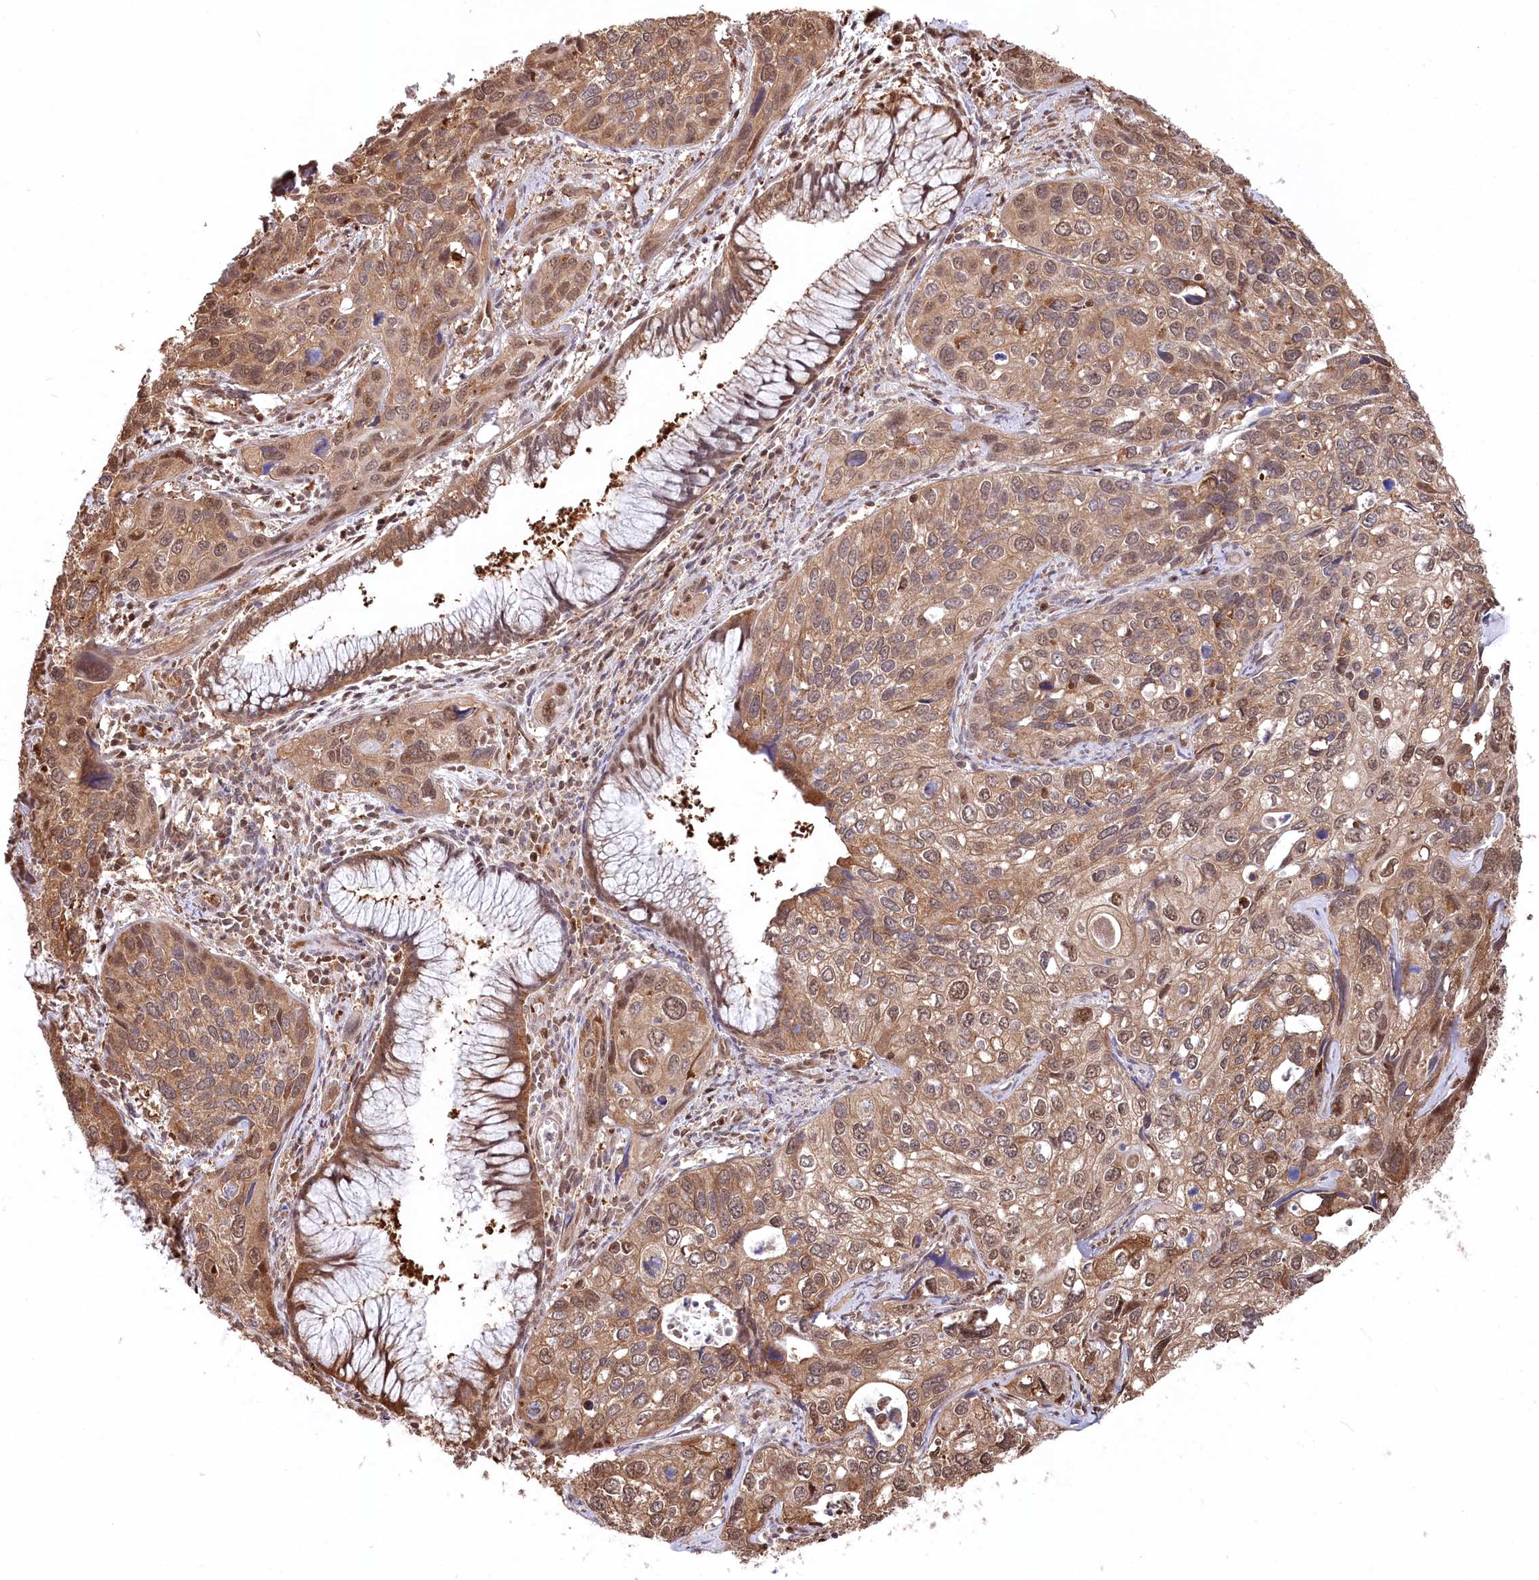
{"staining": {"intensity": "moderate", "quantity": ">75%", "location": "cytoplasmic/membranous,nuclear"}, "tissue": "cervical cancer", "cell_type": "Tumor cells", "image_type": "cancer", "snomed": [{"axis": "morphology", "description": "Squamous cell carcinoma, NOS"}, {"axis": "topography", "description": "Cervix"}], "caption": "Moderate cytoplasmic/membranous and nuclear staining for a protein is present in approximately >75% of tumor cells of cervical squamous cell carcinoma using immunohistochemistry (IHC).", "gene": "PSMA1", "patient": {"sex": "female", "age": 55}}